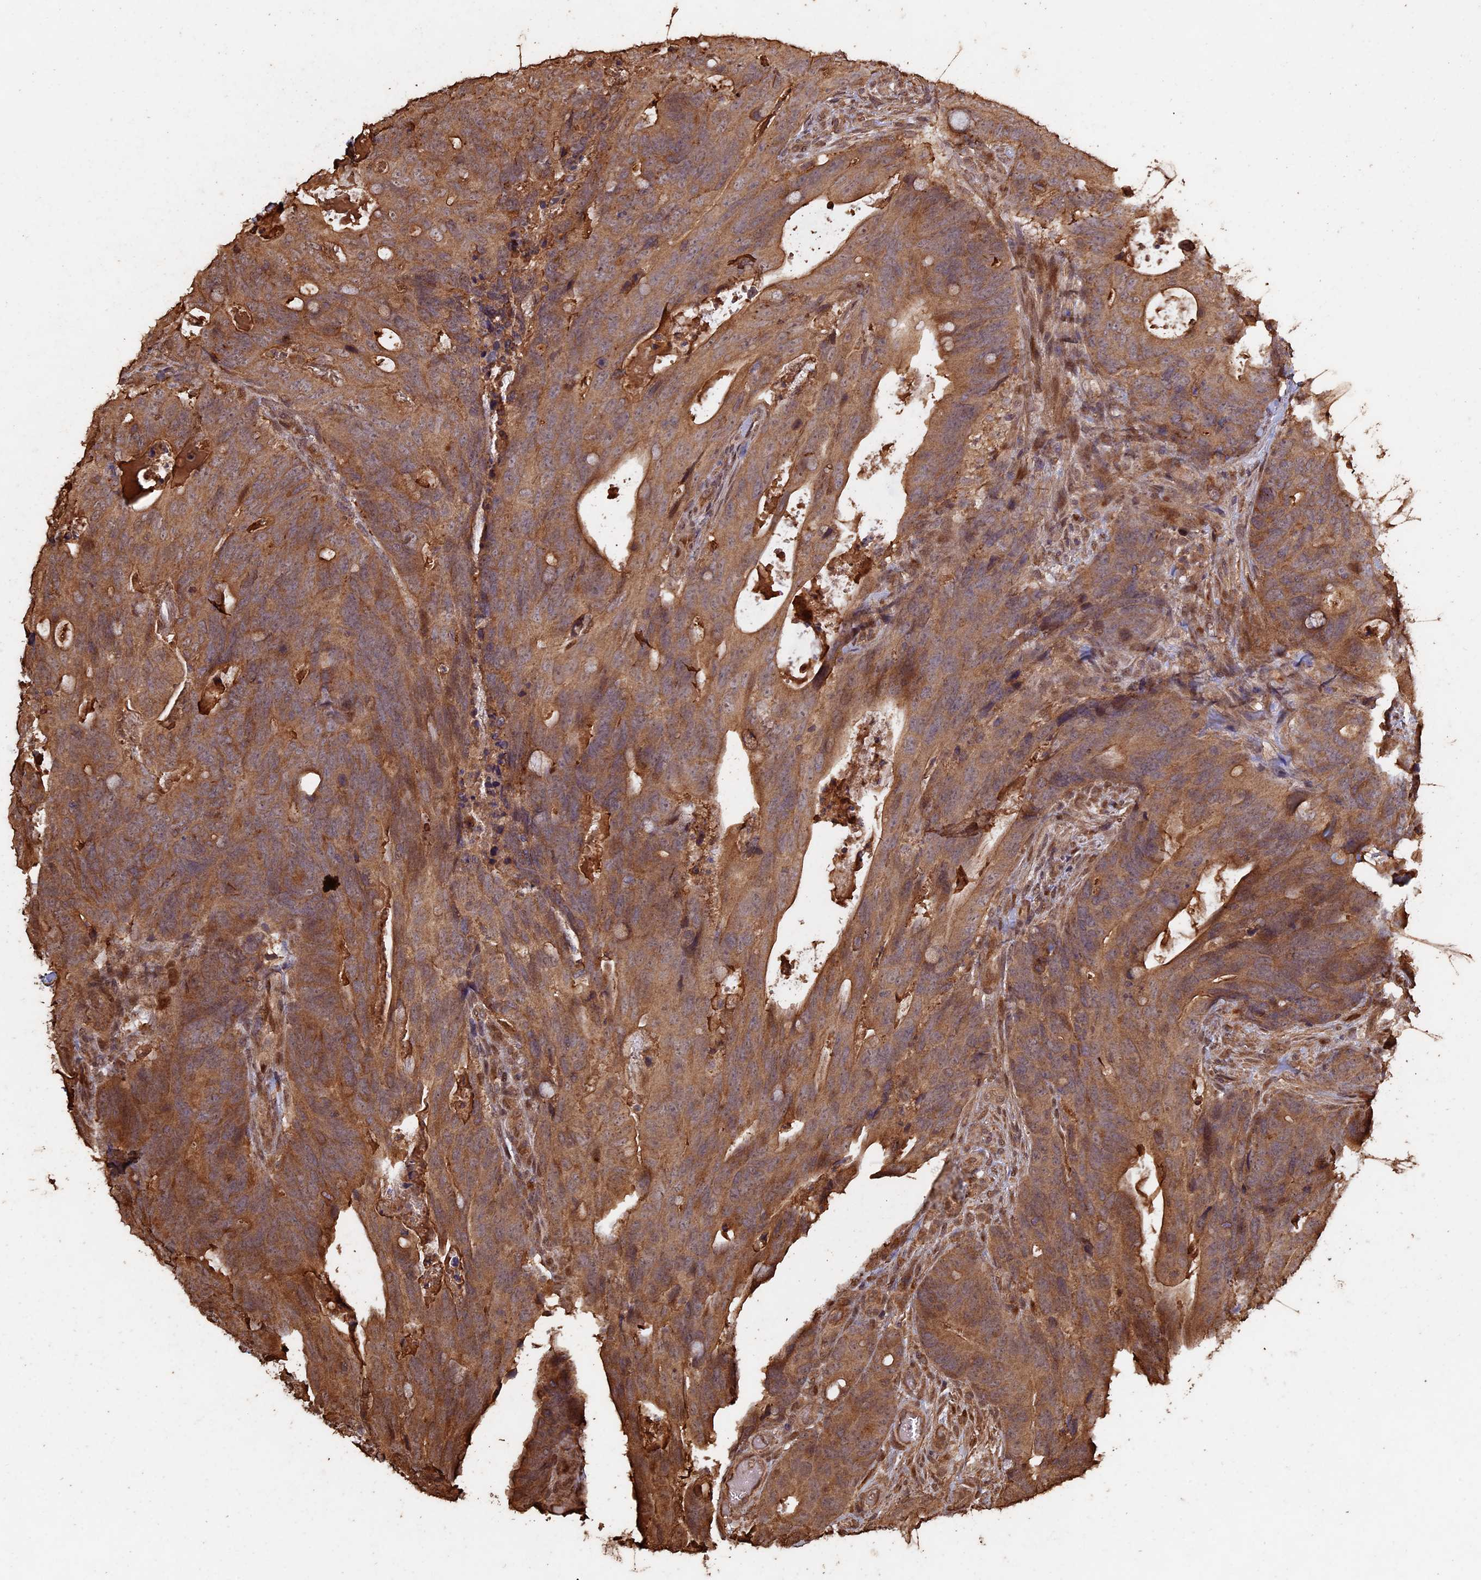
{"staining": {"intensity": "moderate", "quantity": ">75%", "location": "cytoplasmic/membranous"}, "tissue": "colorectal cancer", "cell_type": "Tumor cells", "image_type": "cancer", "snomed": [{"axis": "morphology", "description": "Adenocarcinoma, NOS"}, {"axis": "topography", "description": "Colon"}], "caption": "Immunohistochemical staining of colorectal adenocarcinoma reveals medium levels of moderate cytoplasmic/membranous protein positivity in about >75% of tumor cells. Using DAB (3,3'-diaminobenzidine) (brown) and hematoxylin (blue) stains, captured at high magnification using brightfield microscopy.", "gene": "HUNK", "patient": {"sex": "female", "age": 82}}